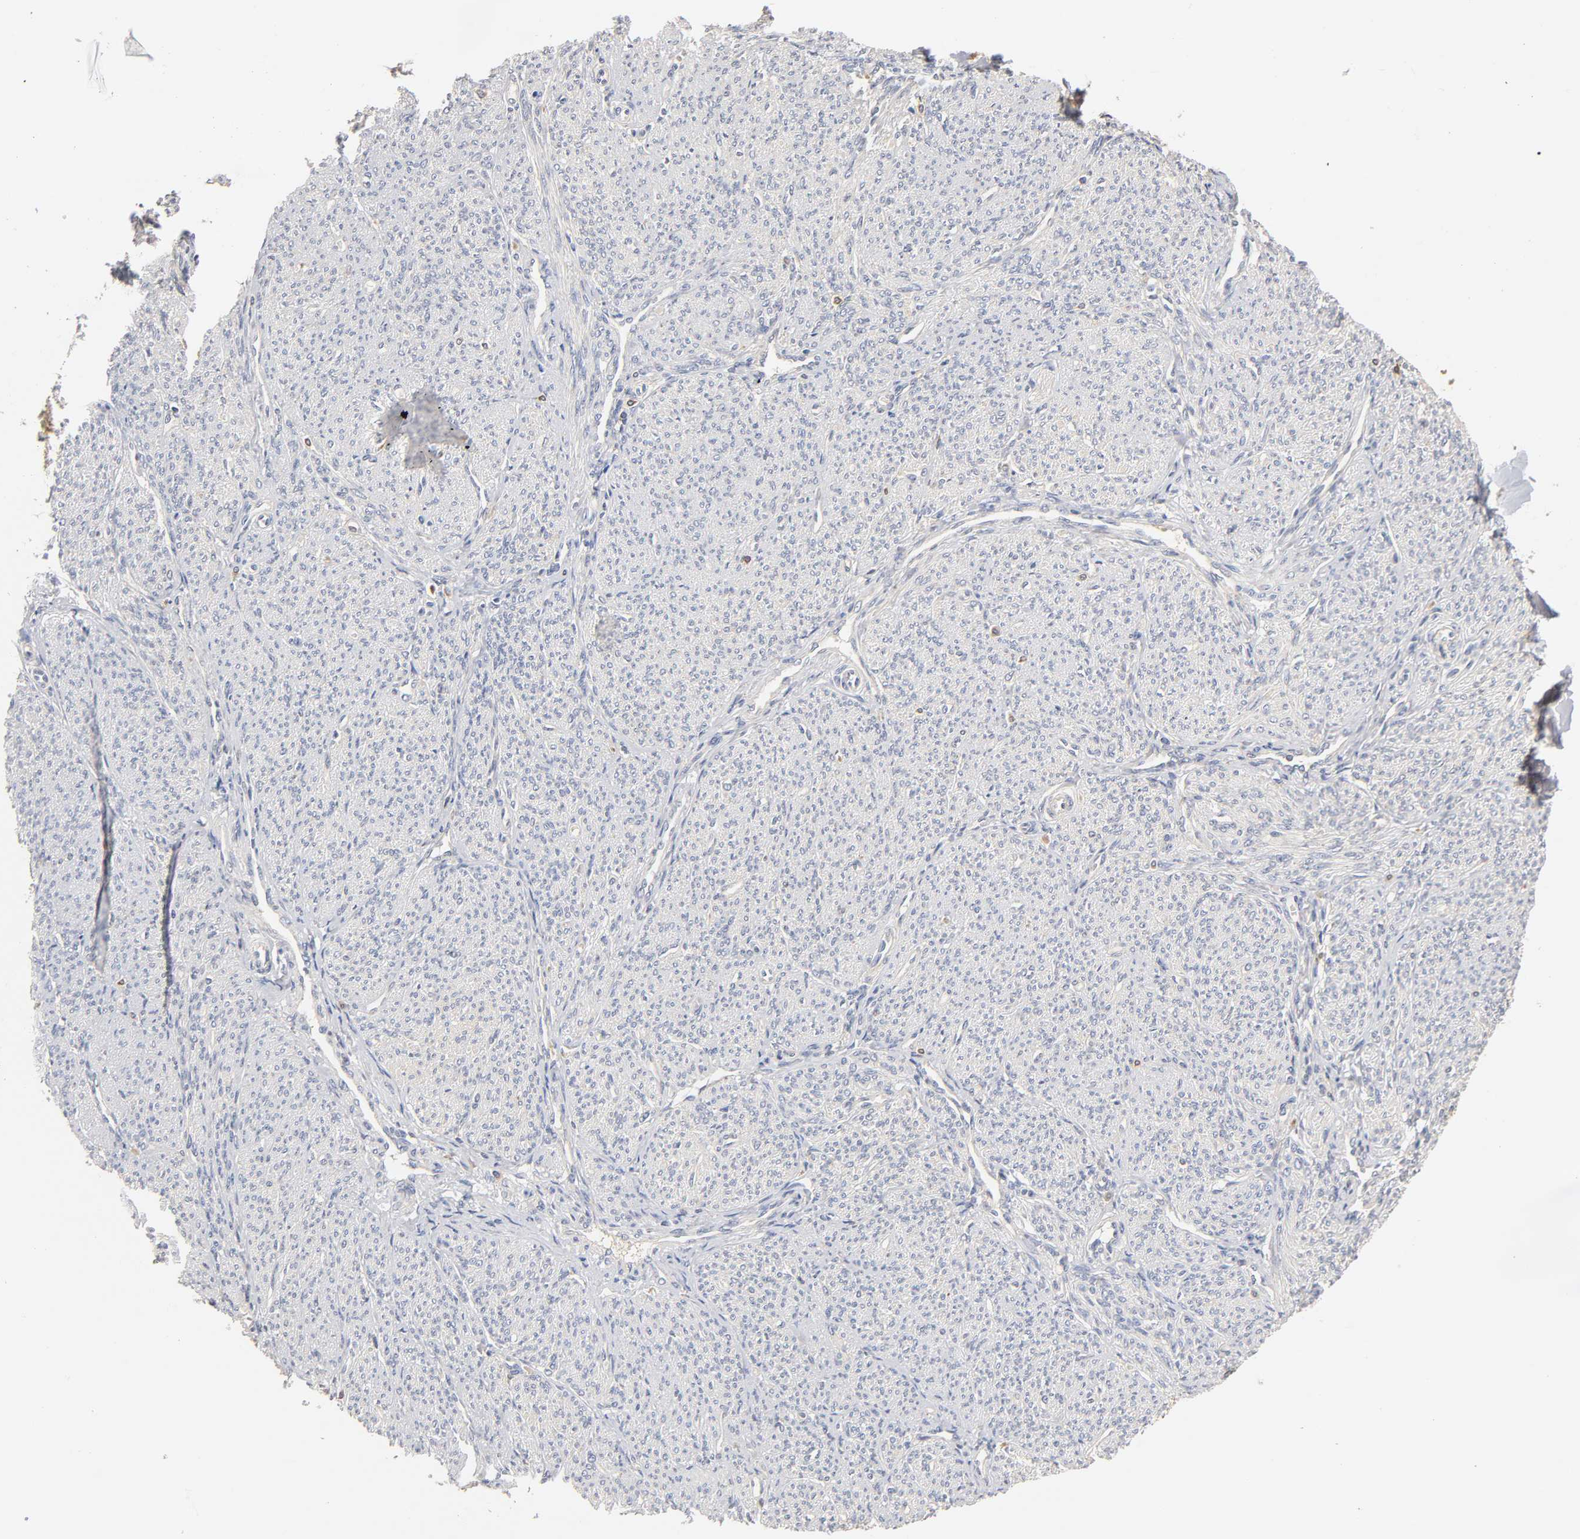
{"staining": {"intensity": "negative", "quantity": "none", "location": "none"}, "tissue": "smooth muscle", "cell_type": "Smooth muscle cells", "image_type": "normal", "snomed": [{"axis": "morphology", "description": "Normal tissue, NOS"}, {"axis": "topography", "description": "Smooth muscle"}], "caption": "Immunohistochemistry (IHC) of normal smooth muscle demonstrates no positivity in smooth muscle cells. (DAB (3,3'-diaminobenzidine) immunohistochemistry (IHC) with hematoxylin counter stain).", "gene": "RHOA", "patient": {"sex": "female", "age": 65}}